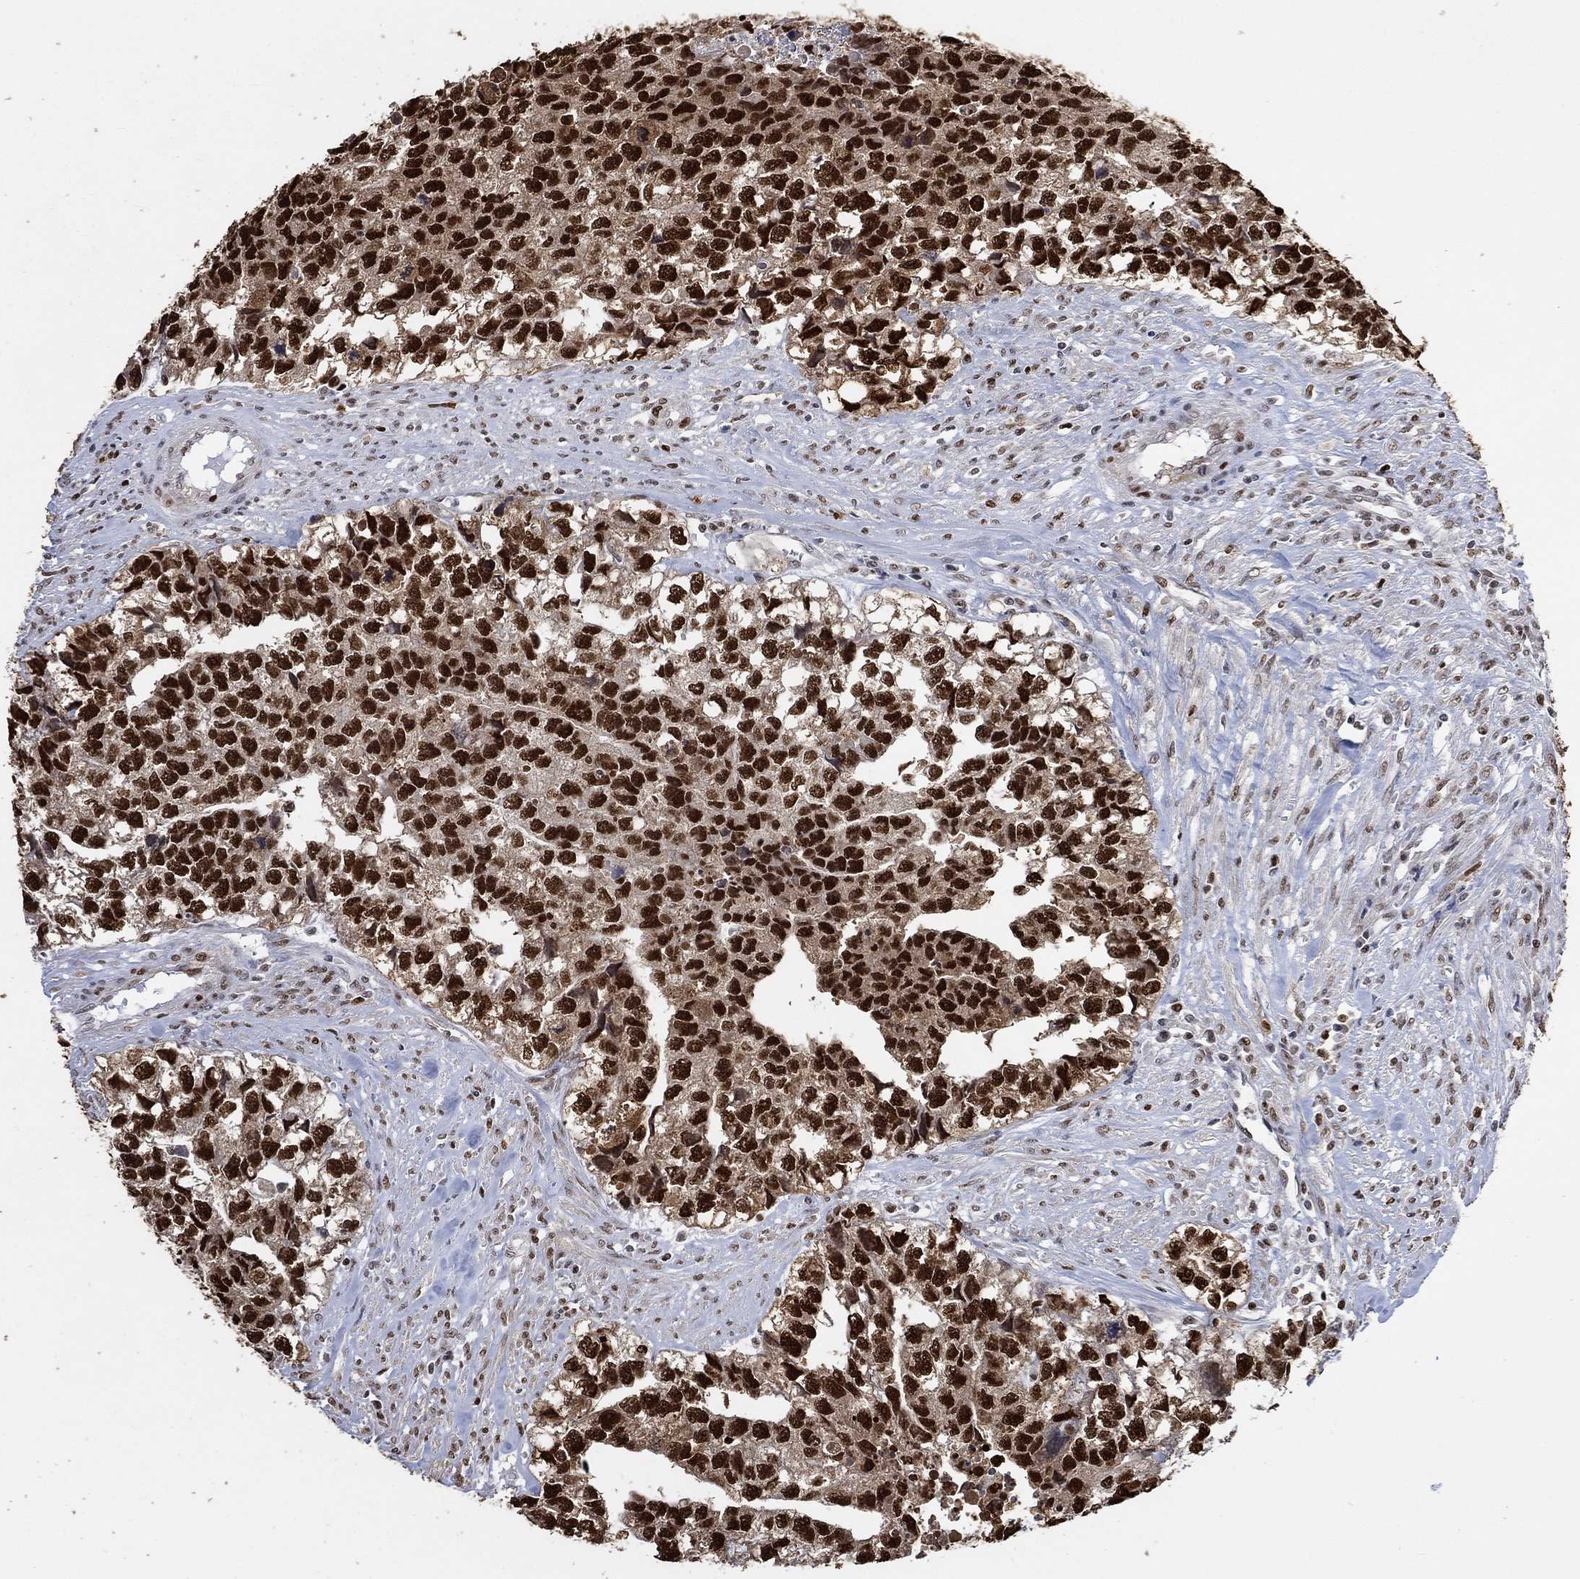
{"staining": {"intensity": "strong", "quantity": ">75%", "location": "nuclear"}, "tissue": "testis cancer", "cell_type": "Tumor cells", "image_type": "cancer", "snomed": [{"axis": "morphology", "description": "Carcinoma, Embryonal, NOS"}, {"axis": "morphology", "description": "Teratoma, malignant, NOS"}, {"axis": "topography", "description": "Testis"}], "caption": "About >75% of tumor cells in human testis cancer demonstrate strong nuclear protein staining as visualized by brown immunohistochemical staining.", "gene": "RAD54L2", "patient": {"sex": "male", "age": 44}}